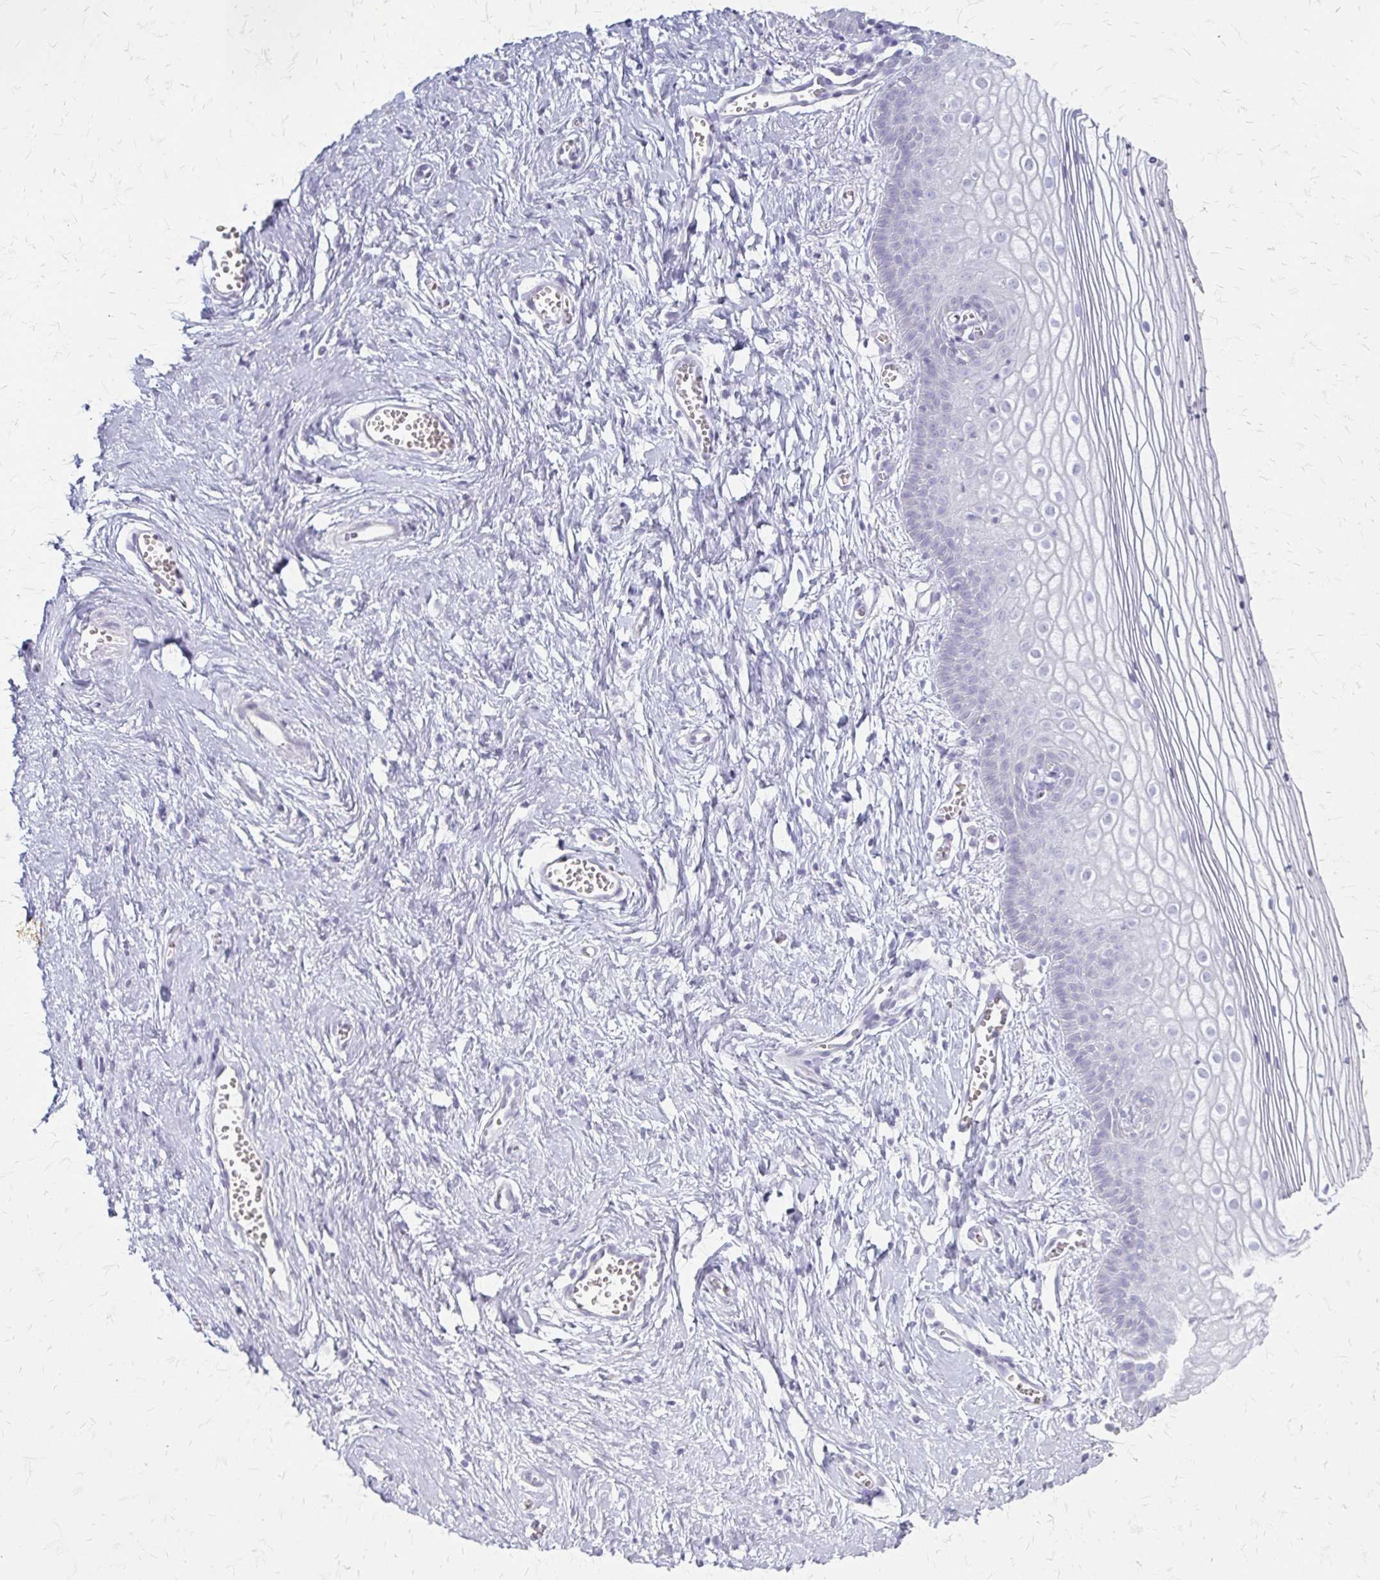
{"staining": {"intensity": "negative", "quantity": "none", "location": "none"}, "tissue": "vagina", "cell_type": "Squamous epithelial cells", "image_type": "normal", "snomed": [{"axis": "morphology", "description": "Normal tissue, NOS"}, {"axis": "topography", "description": "Vagina"}], "caption": "DAB immunohistochemical staining of unremarkable vagina shows no significant expression in squamous epithelial cells.", "gene": "ACP5", "patient": {"sex": "female", "age": 56}}